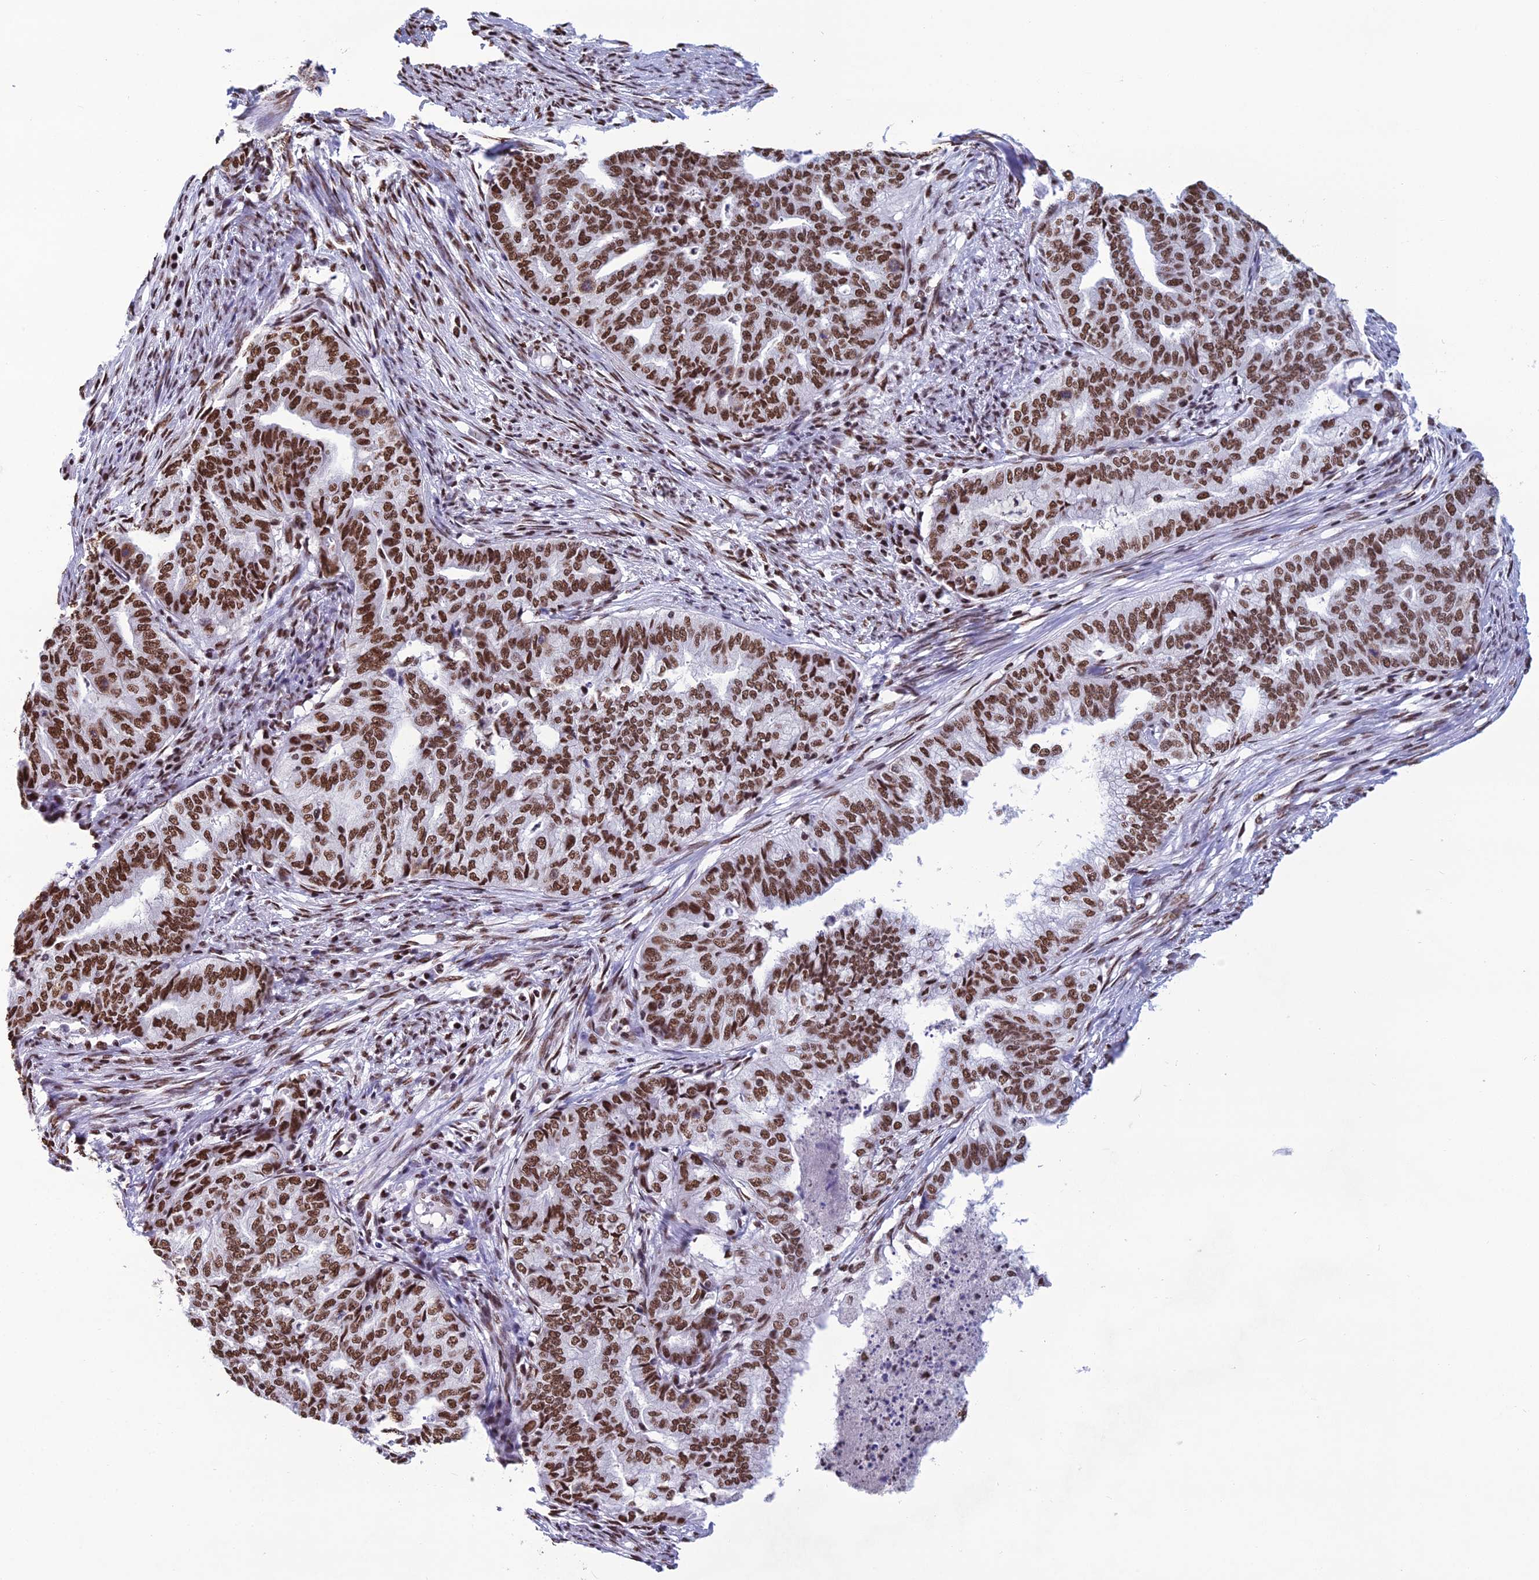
{"staining": {"intensity": "strong", "quantity": "25%-75%", "location": "nuclear"}, "tissue": "endometrial cancer", "cell_type": "Tumor cells", "image_type": "cancer", "snomed": [{"axis": "morphology", "description": "Adenocarcinoma, NOS"}, {"axis": "topography", "description": "Endometrium"}], "caption": "Brown immunohistochemical staining in endometrial adenocarcinoma demonstrates strong nuclear staining in about 25%-75% of tumor cells. The protein of interest is stained brown, and the nuclei are stained in blue (DAB IHC with brightfield microscopy, high magnification).", "gene": "PRAMEF12", "patient": {"sex": "female", "age": 79}}